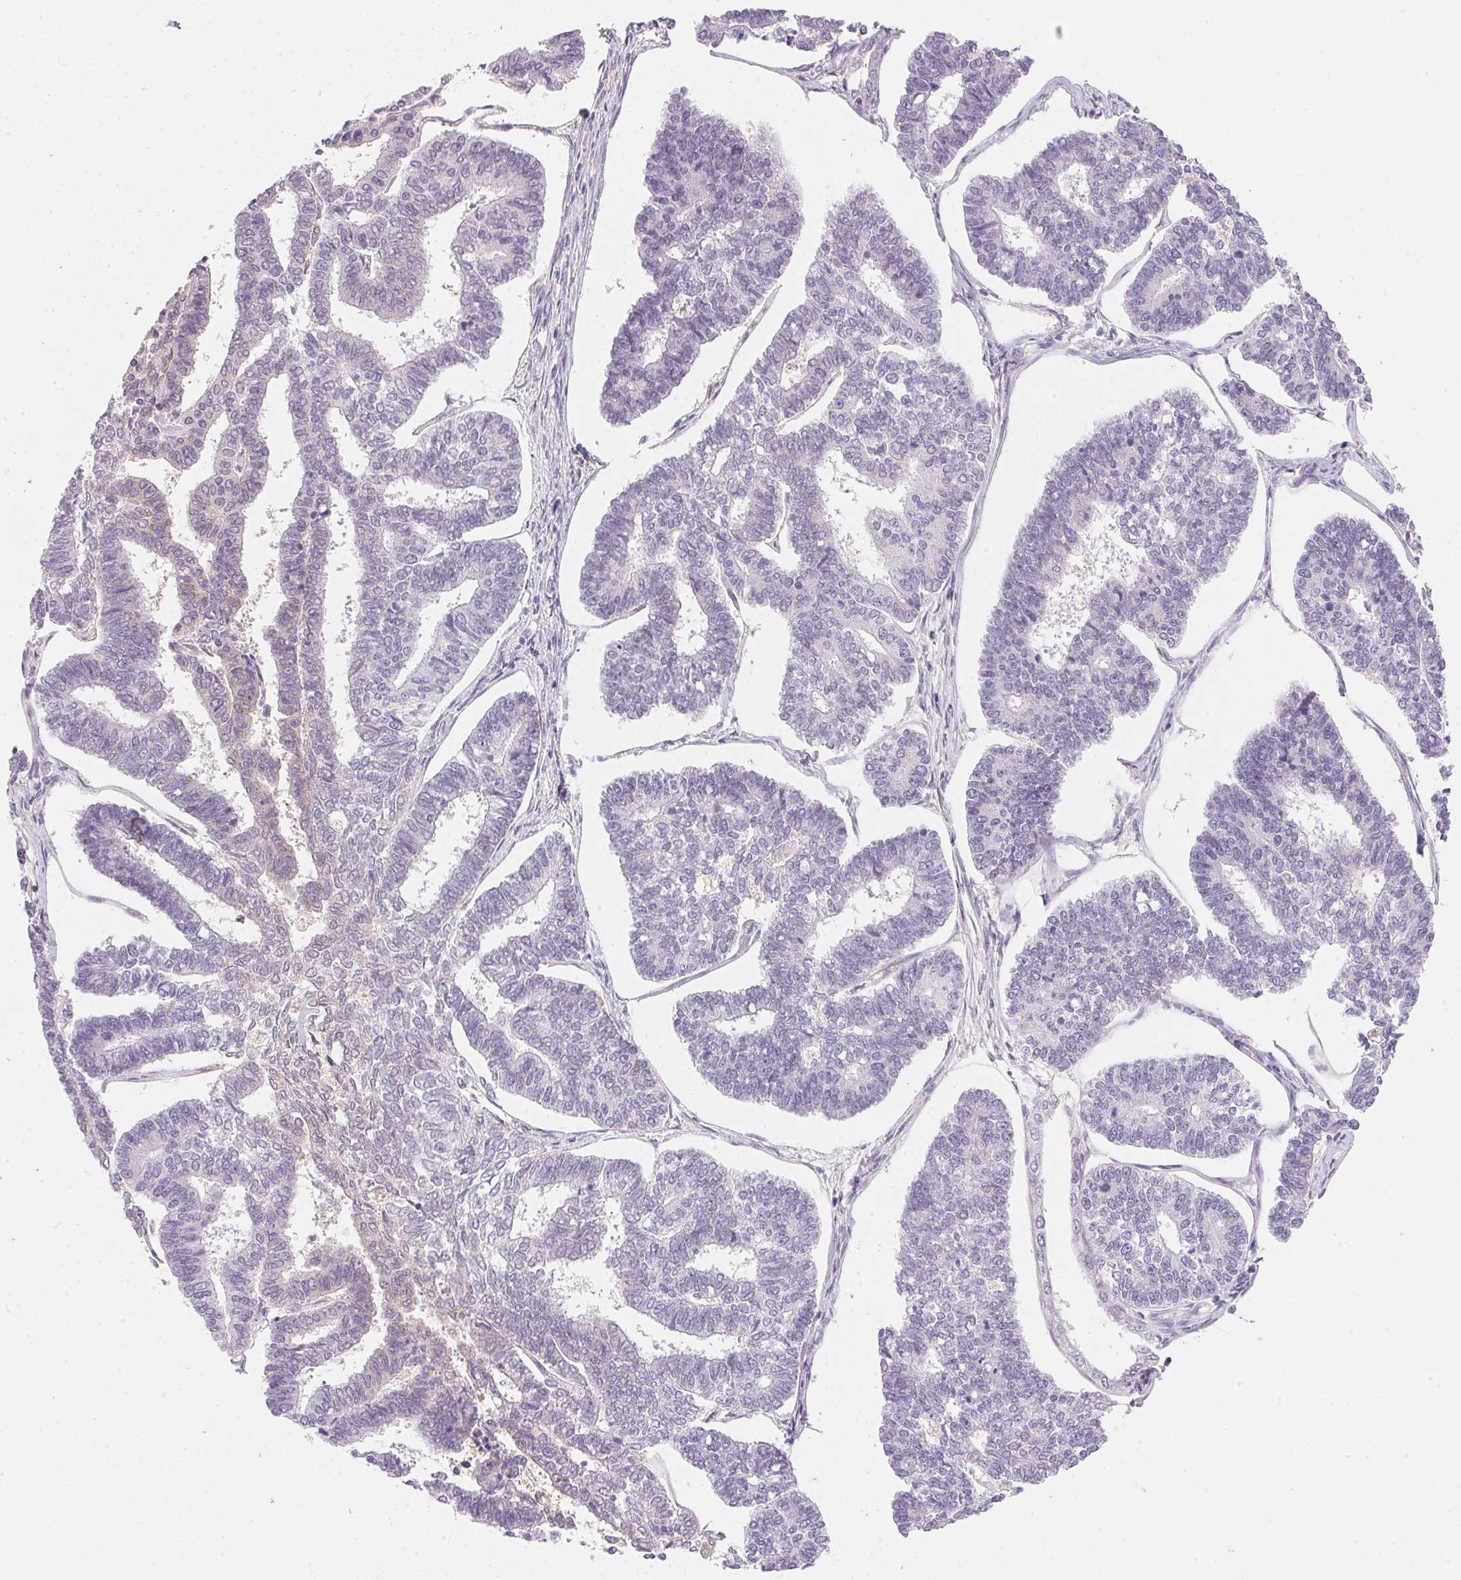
{"staining": {"intensity": "negative", "quantity": "none", "location": "none"}, "tissue": "endometrial cancer", "cell_type": "Tumor cells", "image_type": "cancer", "snomed": [{"axis": "morphology", "description": "Adenocarcinoma, NOS"}, {"axis": "topography", "description": "Endometrium"}], "caption": "IHC image of adenocarcinoma (endometrial) stained for a protein (brown), which reveals no expression in tumor cells.", "gene": "FNDC4", "patient": {"sex": "female", "age": 70}}